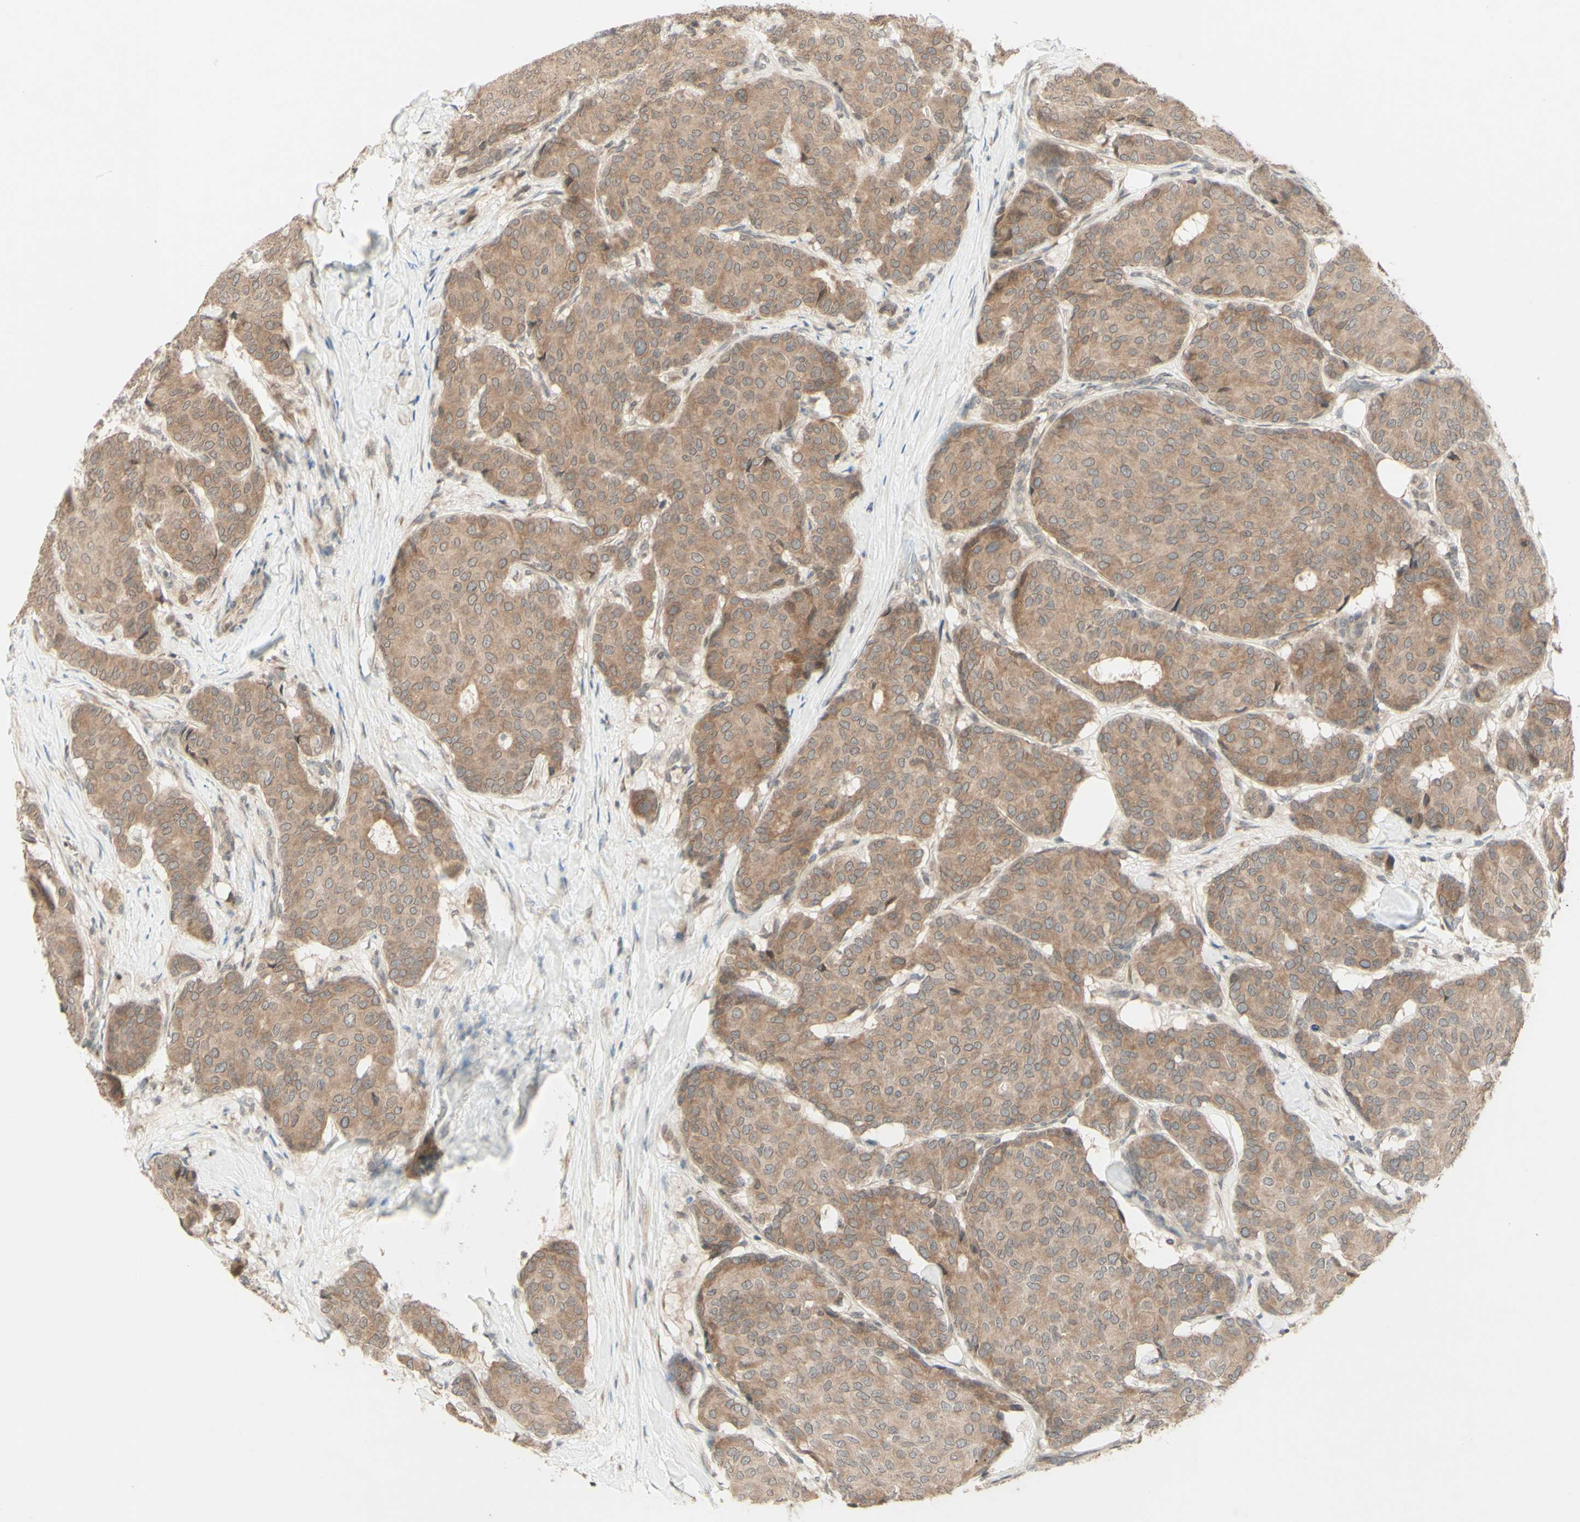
{"staining": {"intensity": "moderate", "quantity": ">75%", "location": "cytoplasmic/membranous"}, "tissue": "breast cancer", "cell_type": "Tumor cells", "image_type": "cancer", "snomed": [{"axis": "morphology", "description": "Duct carcinoma"}, {"axis": "topography", "description": "Breast"}], "caption": "IHC micrograph of breast cancer stained for a protein (brown), which reveals medium levels of moderate cytoplasmic/membranous positivity in approximately >75% of tumor cells.", "gene": "ZW10", "patient": {"sex": "female", "age": 75}}